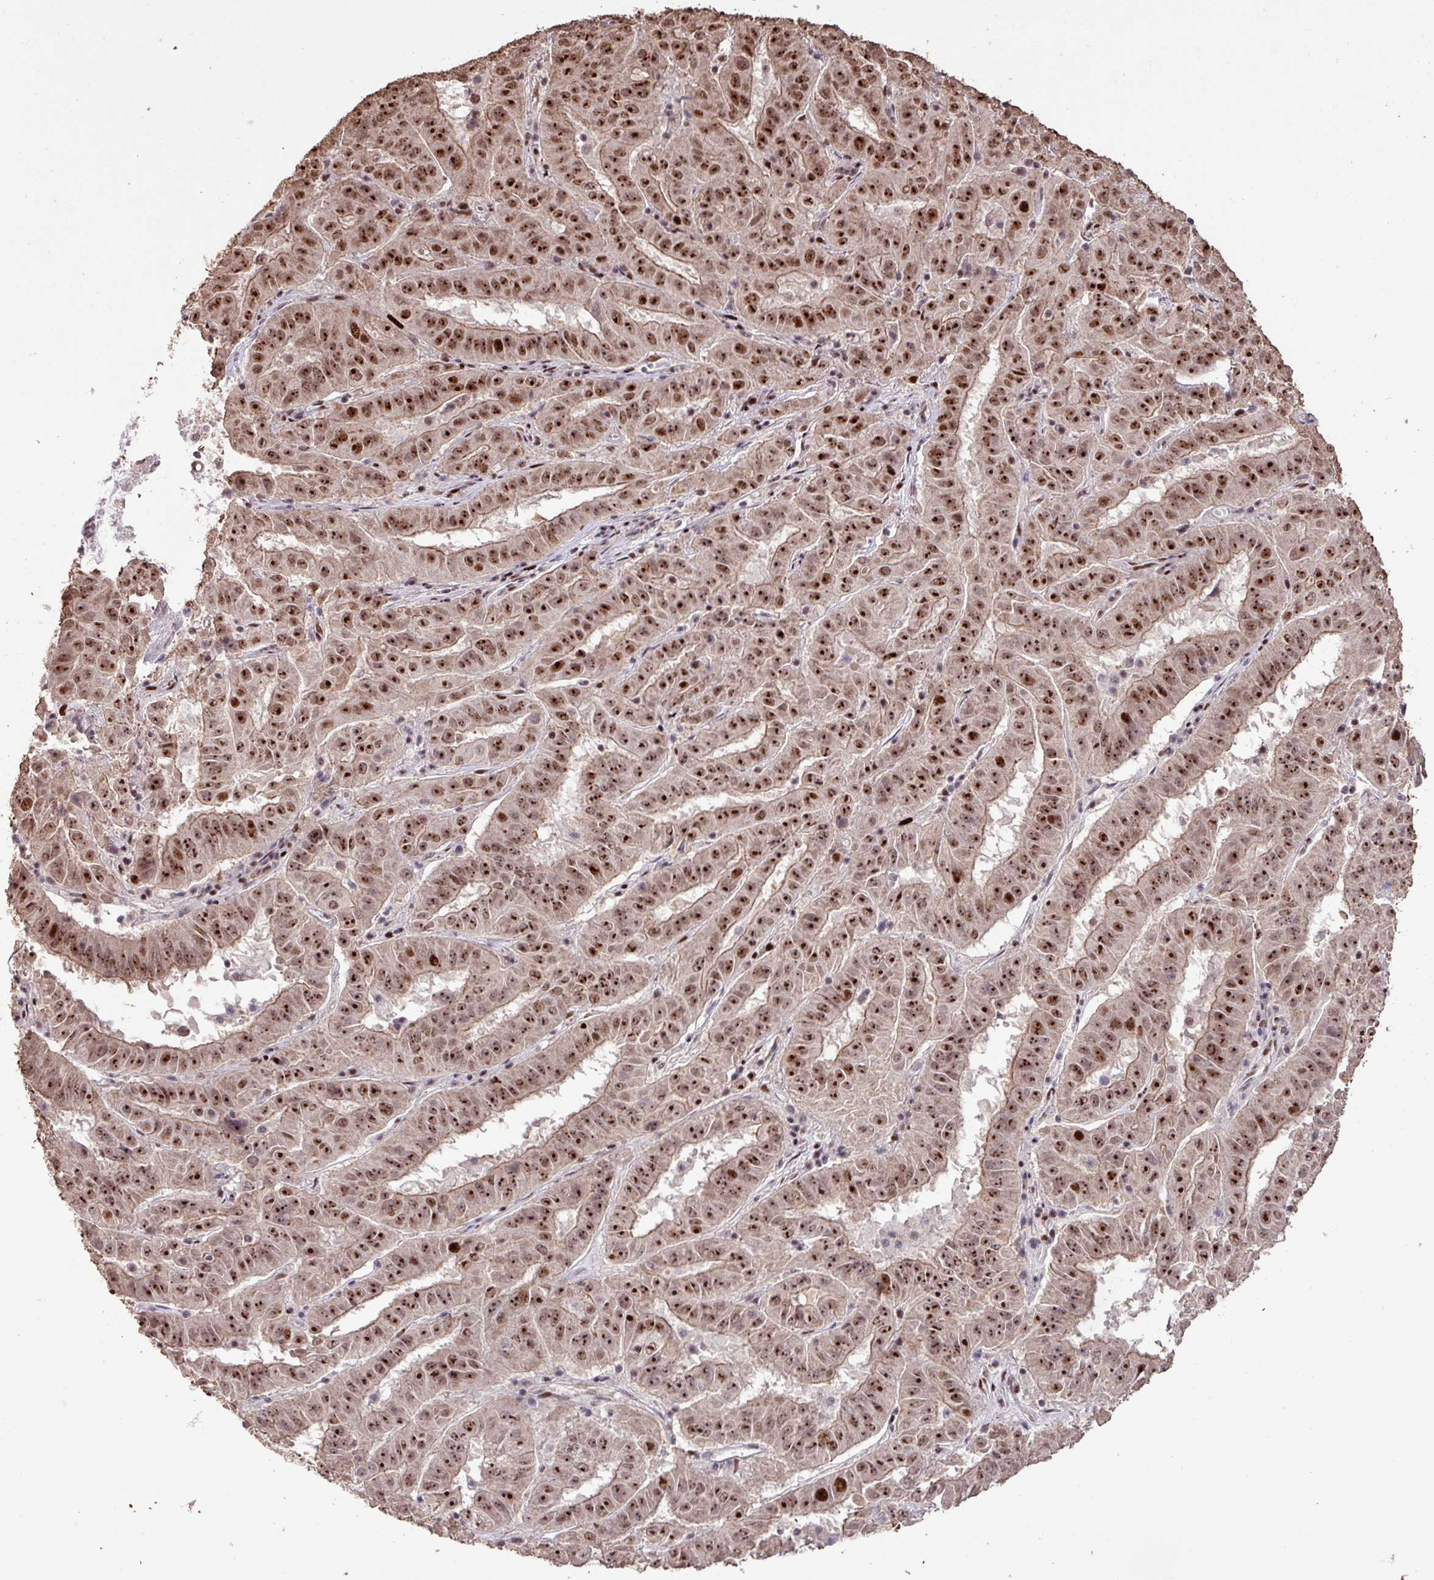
{"staining": {"intensity": "strong", "quantity": ">75%", "location": "nuclear"}, "tissue": "pancreatic cancer", "cell_type": "Tumor cells", "image_type": "cancer", "snomed": [{"axis": "morphology", "description": "Adenocarcinoma, NOS"}, {"axis": "topography", "description": "Pancreas"}], "caption": "Immunohistochemistry (IHC) of human adenocarcinoma (pancreatic) displays high levels of strong nuclear positivity in approximately >75% of tumor cells.", "gene": "ZNF709", "patient": {"sex": "male", "age": 63}}